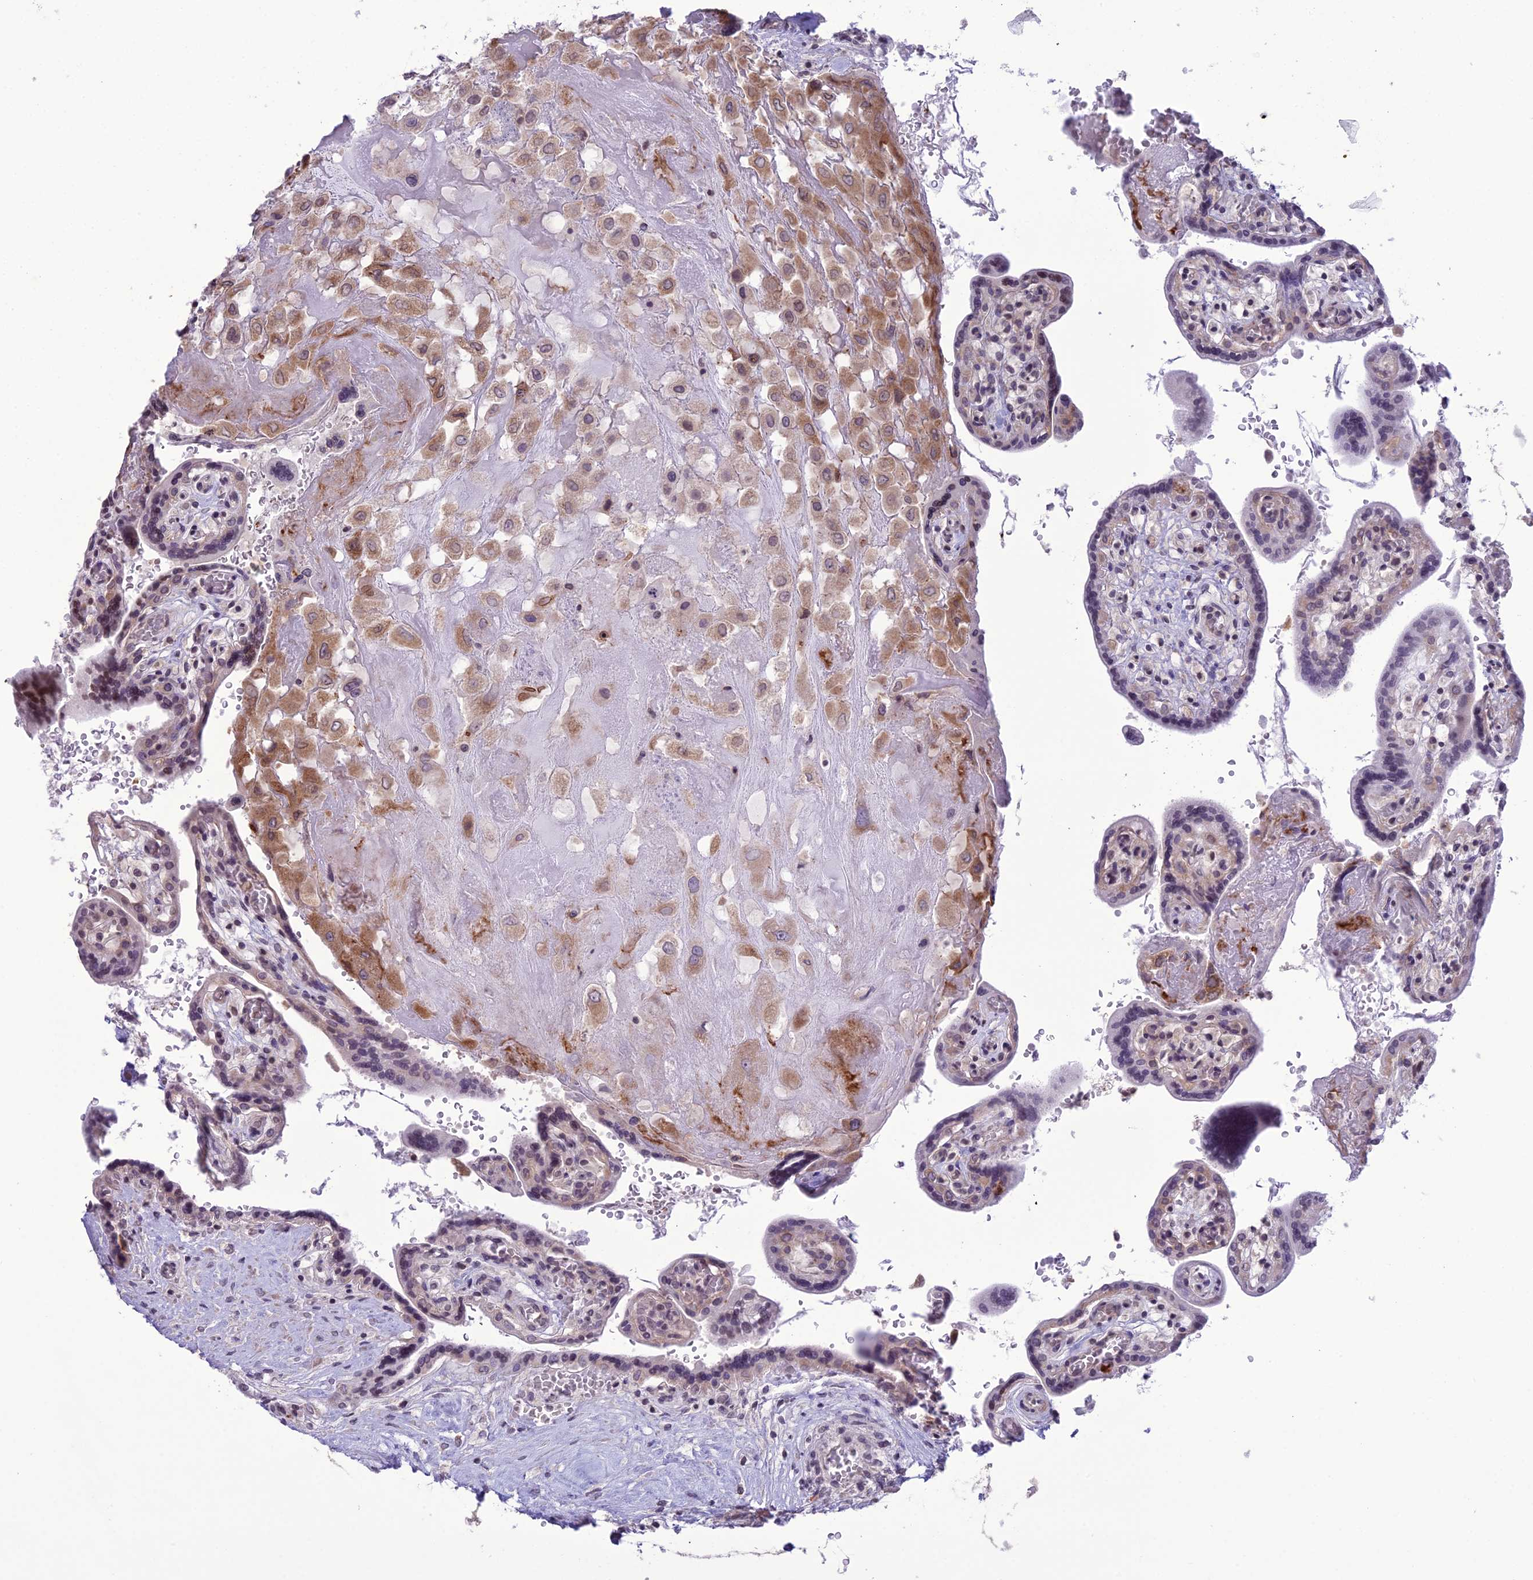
{"staining": {"intensity": "moderate", "quantity": ">75%", "location": "cytoplasmic/membranous"}, "tissue": "placenta", "cell_type": "Decidual cells", "image_type": "normal", "snomed": [{"axis": "morphology", "description": "Normal tissue, NOS"}, {"axis": "topography", "description": "Placenta"}], "caption": "Immunohistochemistry (DAB) staining of benign human placenta reveals moderate cytoplasmic/membranous protein positivity in about >75% of decidual cells. (brown staining indicates protein expression, while blue staining denotes nuclei).", "gene": "RPS26", "patient": {"sex": "female", "age": 37}}